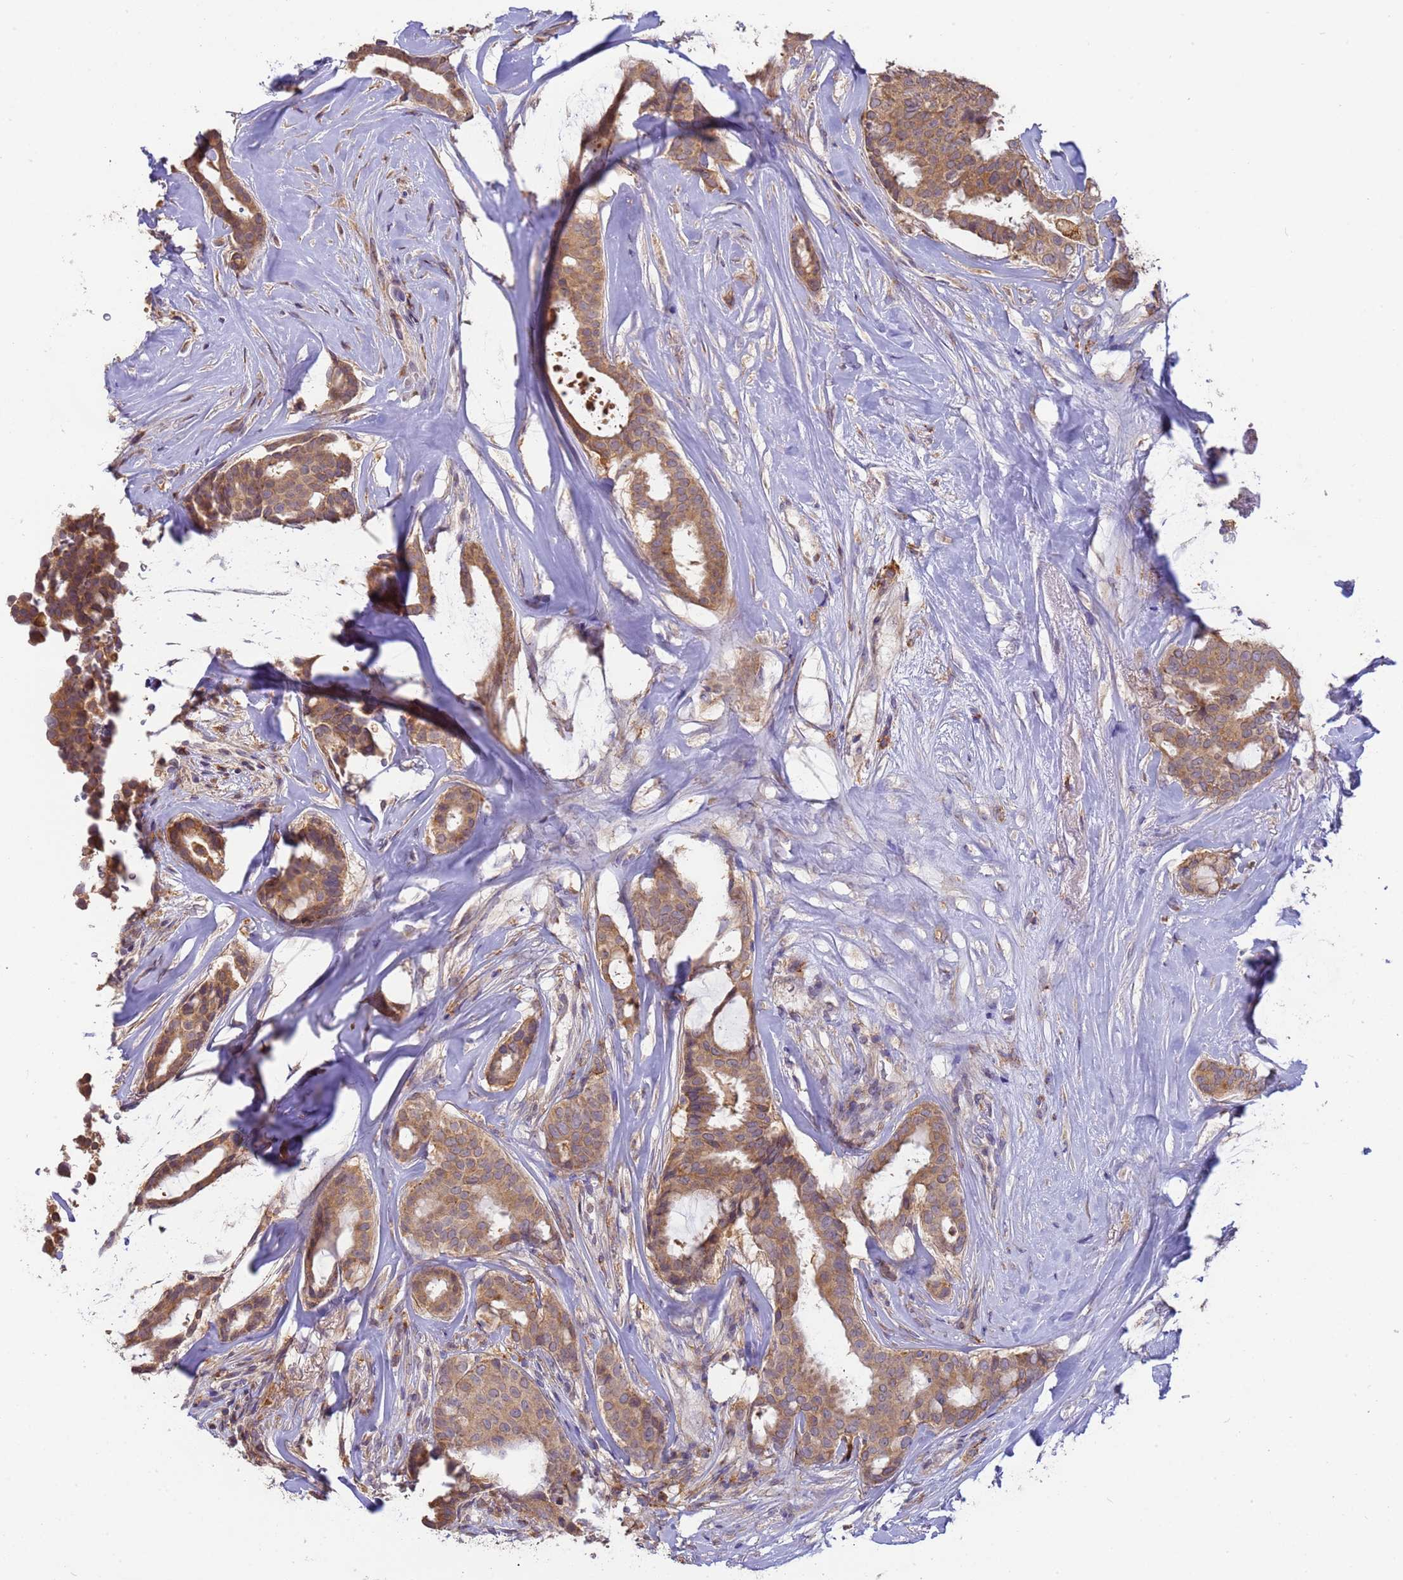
{"staining": {"intensity": "moderate", "quantity": ">75%", "location": "cytoplasmic/membranous"}, "tissue": "breast cancer", "cell_type": "Tumor cells", "image_type": "cancer", "snomed": [{"axis": "morphology", "description": "Duct carcinoma"}, {"axis": "topography", "description": "Breast"}], "caption": "Human breast invasive ductal carcinoma stained with a brown dye exhibits moderate cytoplasmic/membranous positive positivity in about >75% of tumor cells.", "gene": "M6PR", "patient": {"sex": "female", "age": 75}}